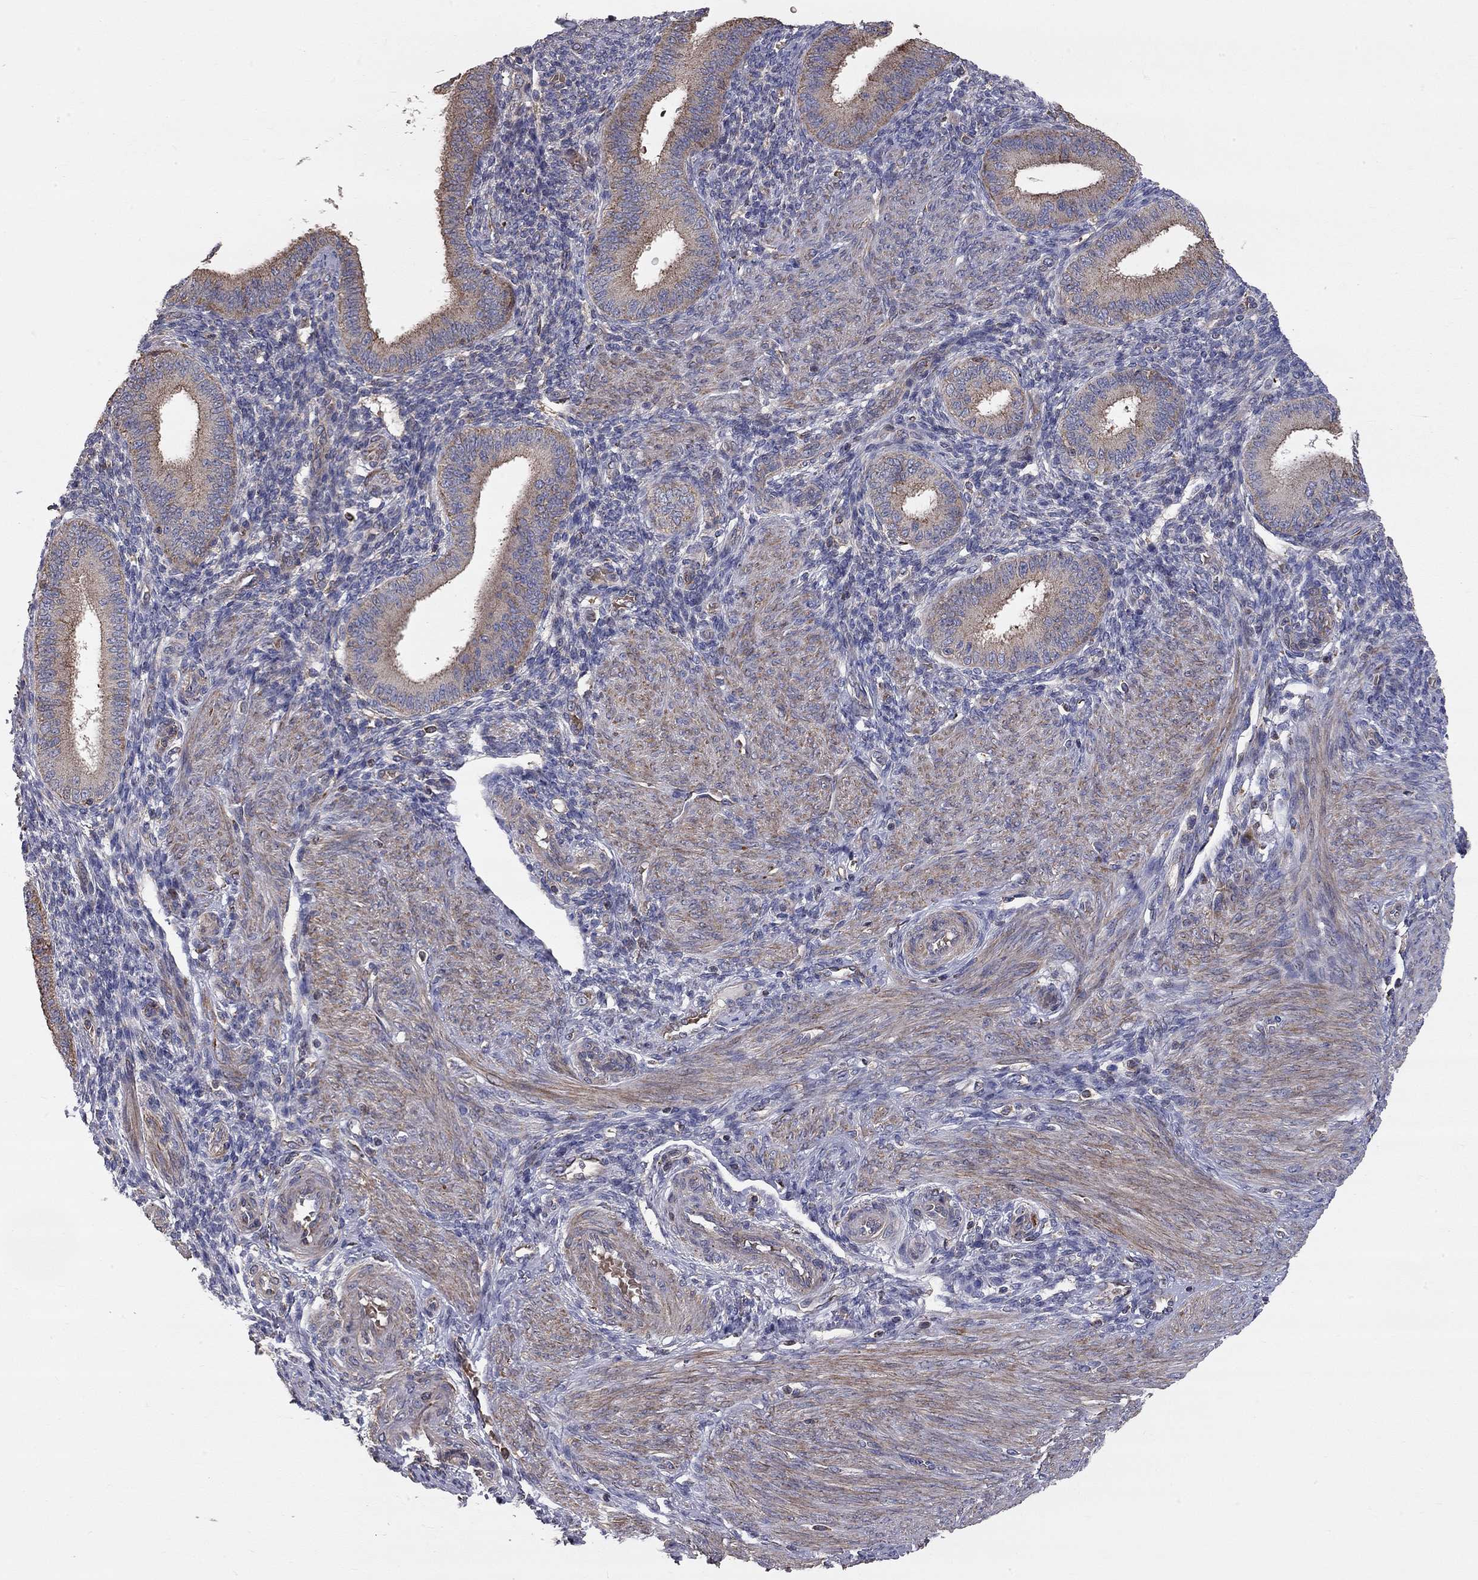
{"staining": {"intensity": "negative", "quantity": "none", "location": "none"}, "tissue": "endometrium", "cell_type": "Cells in endometrial stroma", "image_type": "normal", "snomed": [{"axis": "morphology", "description": "Normal tissue, NOS"}, {"axis": "topography", "description": "Endometrium"}], "caption": "The micrograph demonstrates no staining of cells in endometrial stroma in benign endometrium. (DAB immunohistochemistry visualized using brightfield microscopy, high magnification).", "gene": "KANSL1L", "patient": {"sex": "female", "age": 39}}